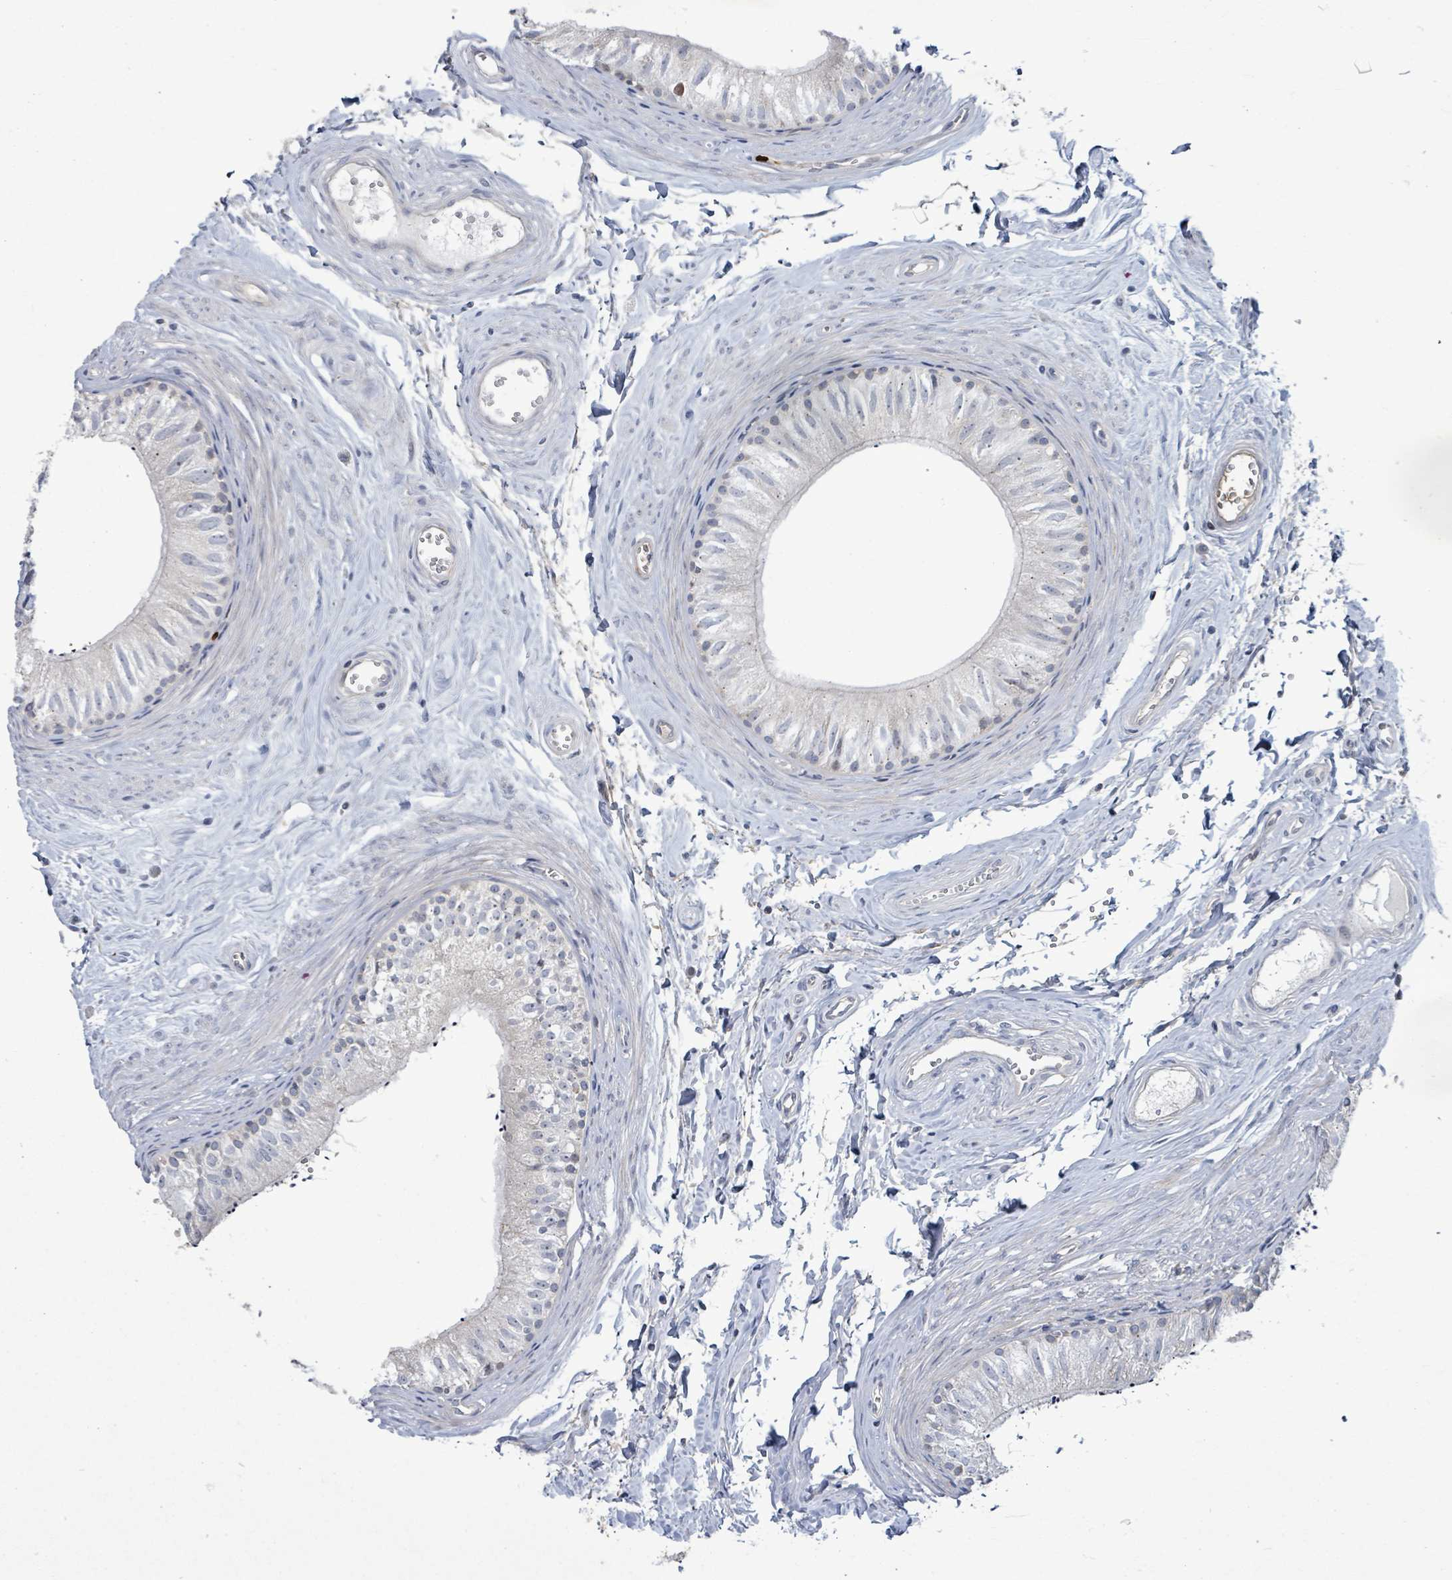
{"staining": {"intensity": "moderate", "quantity": "<25%", "location": "cytoplasmic/membranous"}, "tissue": "epididymis", "cell_type": "Glandular cells", "image_type": "normal", "snomed": [{"axis": "morphology", "description": "Normal tissue, NOS"}, {"axis": "topography", "description": "Epididymis"}], "caption": "A histopathology image of human epididymis stained for a protein demonstrates moderate cytoplasmic/membranous brown staining in glandular cells.", "gene": "FAM210A", "patient": {"sex": "male", "age": 56}}